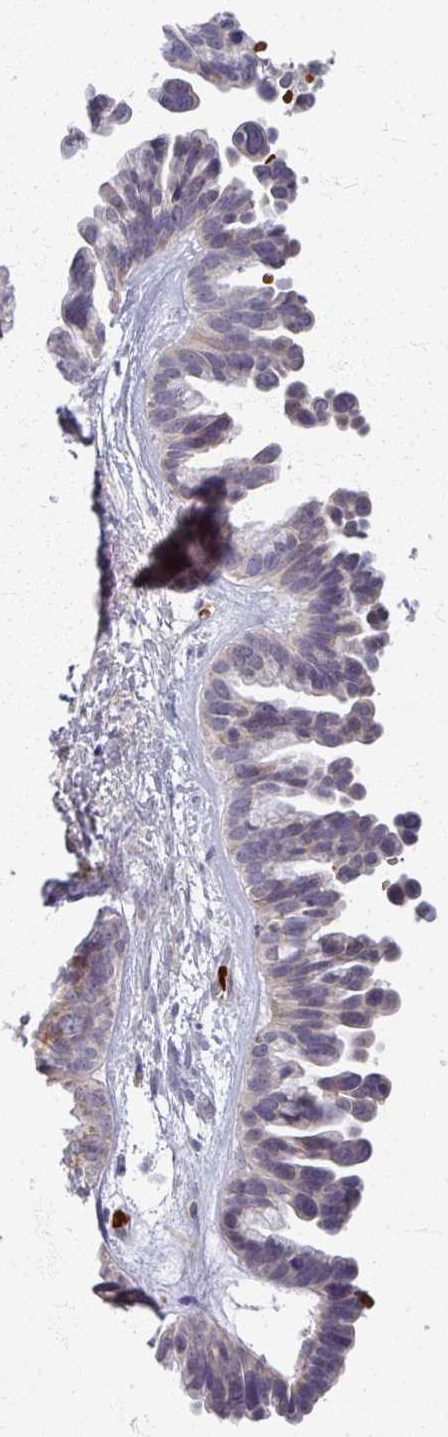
{"staining": {"intensity": "weak", "quantity": "<25%", "location": "cytoplasmic/membranous"}, "tissue": "ovarian cancer", "cell_type": "Tumor cells", "image_type": "cancer", "snomed": [{"axis": "morphology", "description": "Cystadenocarcinoma, serous, NOS"}, {"axis": "topography", "description": "Ovary"}], "caption": "Micrograph shows no significant protein positivity in tumor cells of ovarian cancer.", "gene": "KMT5C", "patient": {"sex": "female", "age": 56}}